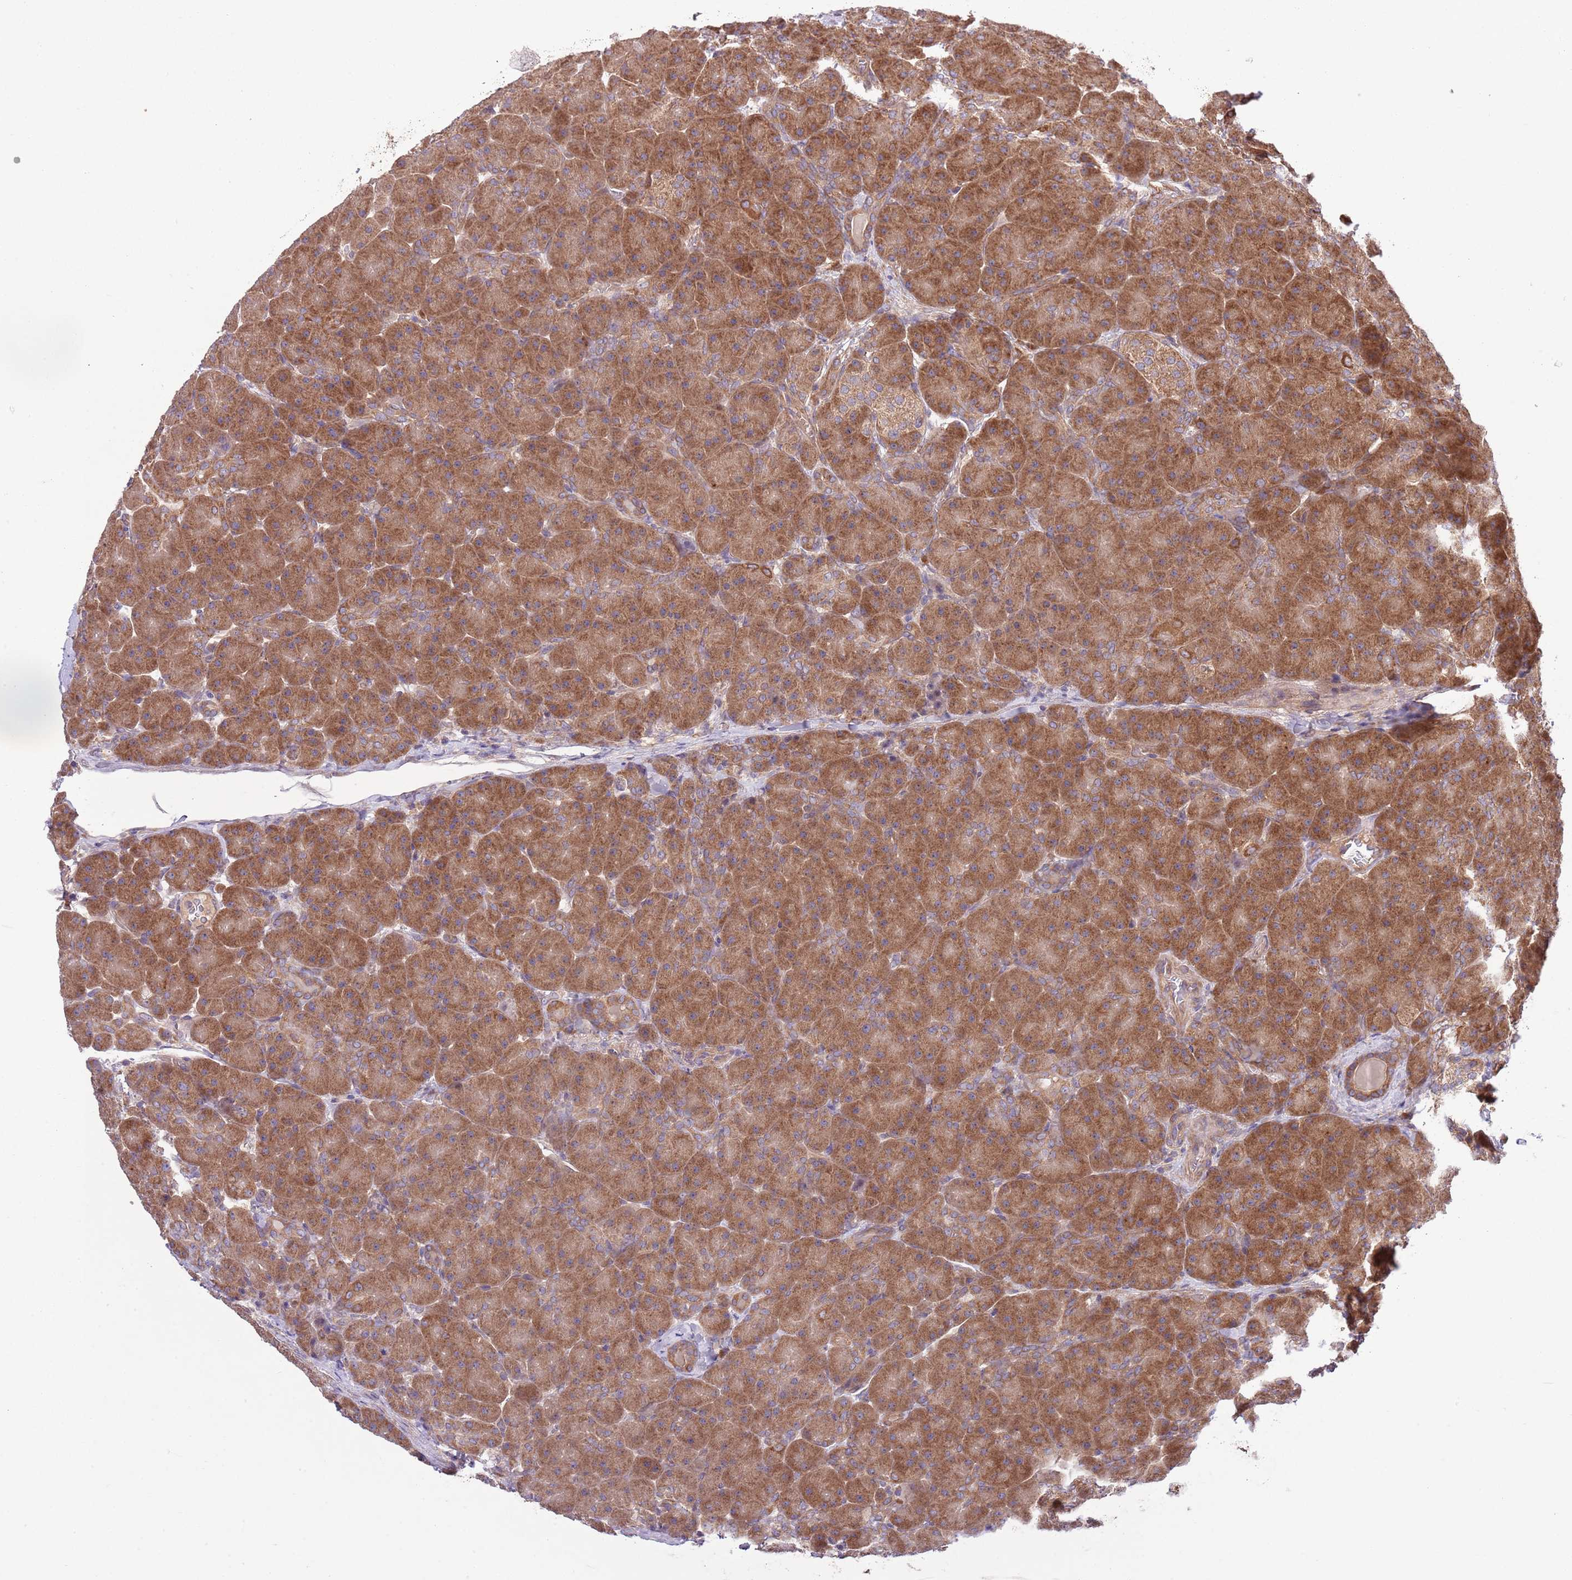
{"staining": {"intensity": "moderate", "quantity": ">75%", "location": "cytoplasmic/membranous"}, "tissue": "pancreas", "cell_type": "Exocrine glandular cells", "image_type": "normal", "snomed": [{"axis": "morphology", "description": "Normal tissue, NOS"}, {"axis": "topography", "description": "Pancreas"}], "caption": "Immunohistochemistry staining of benign pancreas, which displays medium levels of moderate cytoplasmic/membranous expression in about >75% of exocrine glandular cells indicating moderate cytoplasmic/membranous protein positivity. The staining was performed using DAB (3,3'-diaminobenzidine) (brown) for protein detection and nuclei were counterstained in hematoxylin (blue).", "gene": "MFNG", "patient": {"sex": "male", "age": 66}}